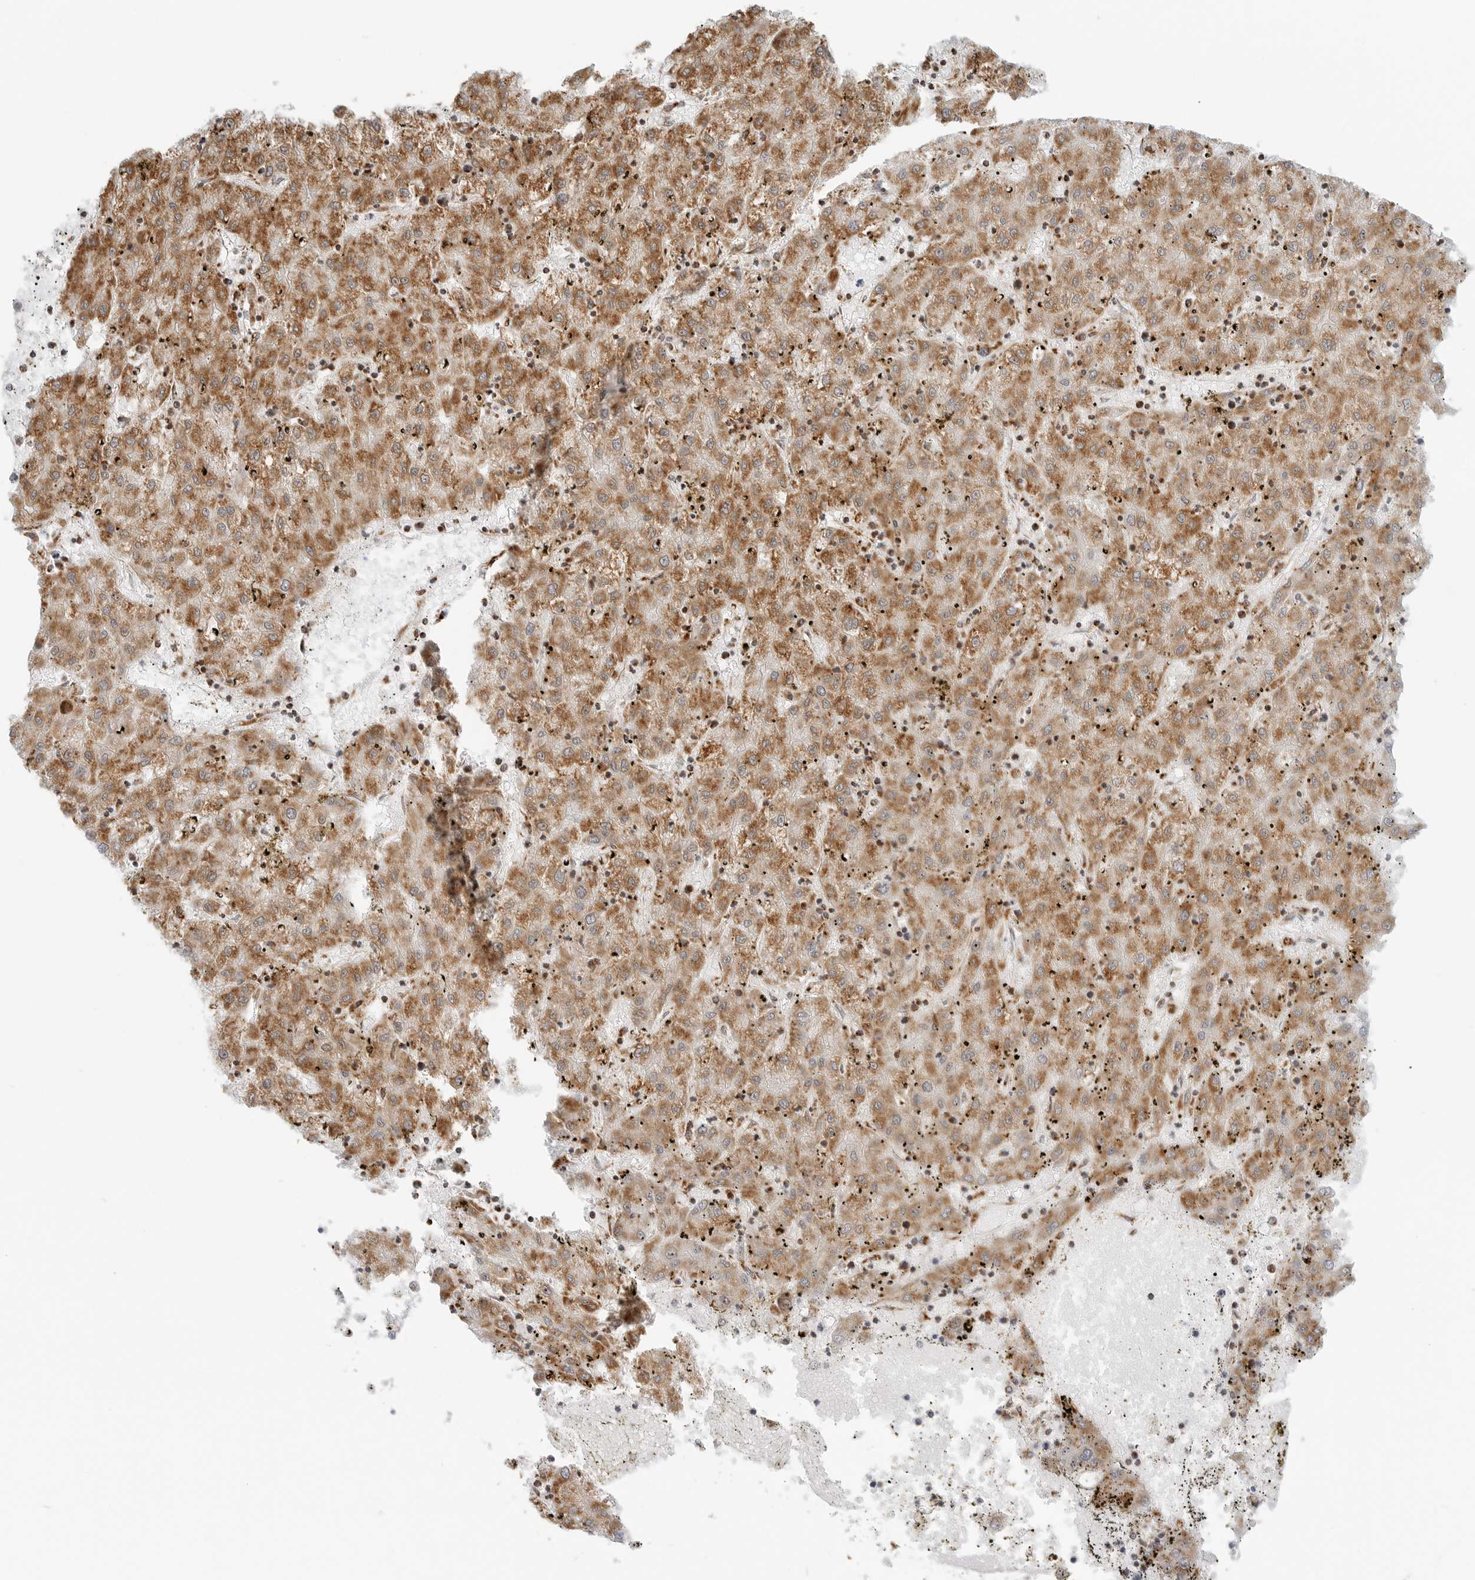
{"staining": {"intensity": "moderate", "quantity": ">75%", "location": "cytoplasmic/membranous"}, "tissue": "liver cancer", "cell_type": "Tumor cells", "image_type": "cancer", "snomed": [{"axis": "morphology", "description": "Carcinoma, Hepatocellular, NOS"}, {"axis": "topography", "description": "Liver"}], "caption": "Immunohistochemical staining of human liver hepatocellular carcinoma demonstrates moderate cytoplasmic/membranous protein staining in approximately >75% of tumor cells. The protein of interest is stained brown, and the nuclei are stained in blue (DAB (3,3'-diaminobenzidine) IHC with brightfield microscopy, high magnification).", "gene": "POLR3GL", "patient": {"sex": "male", "age": 72}}